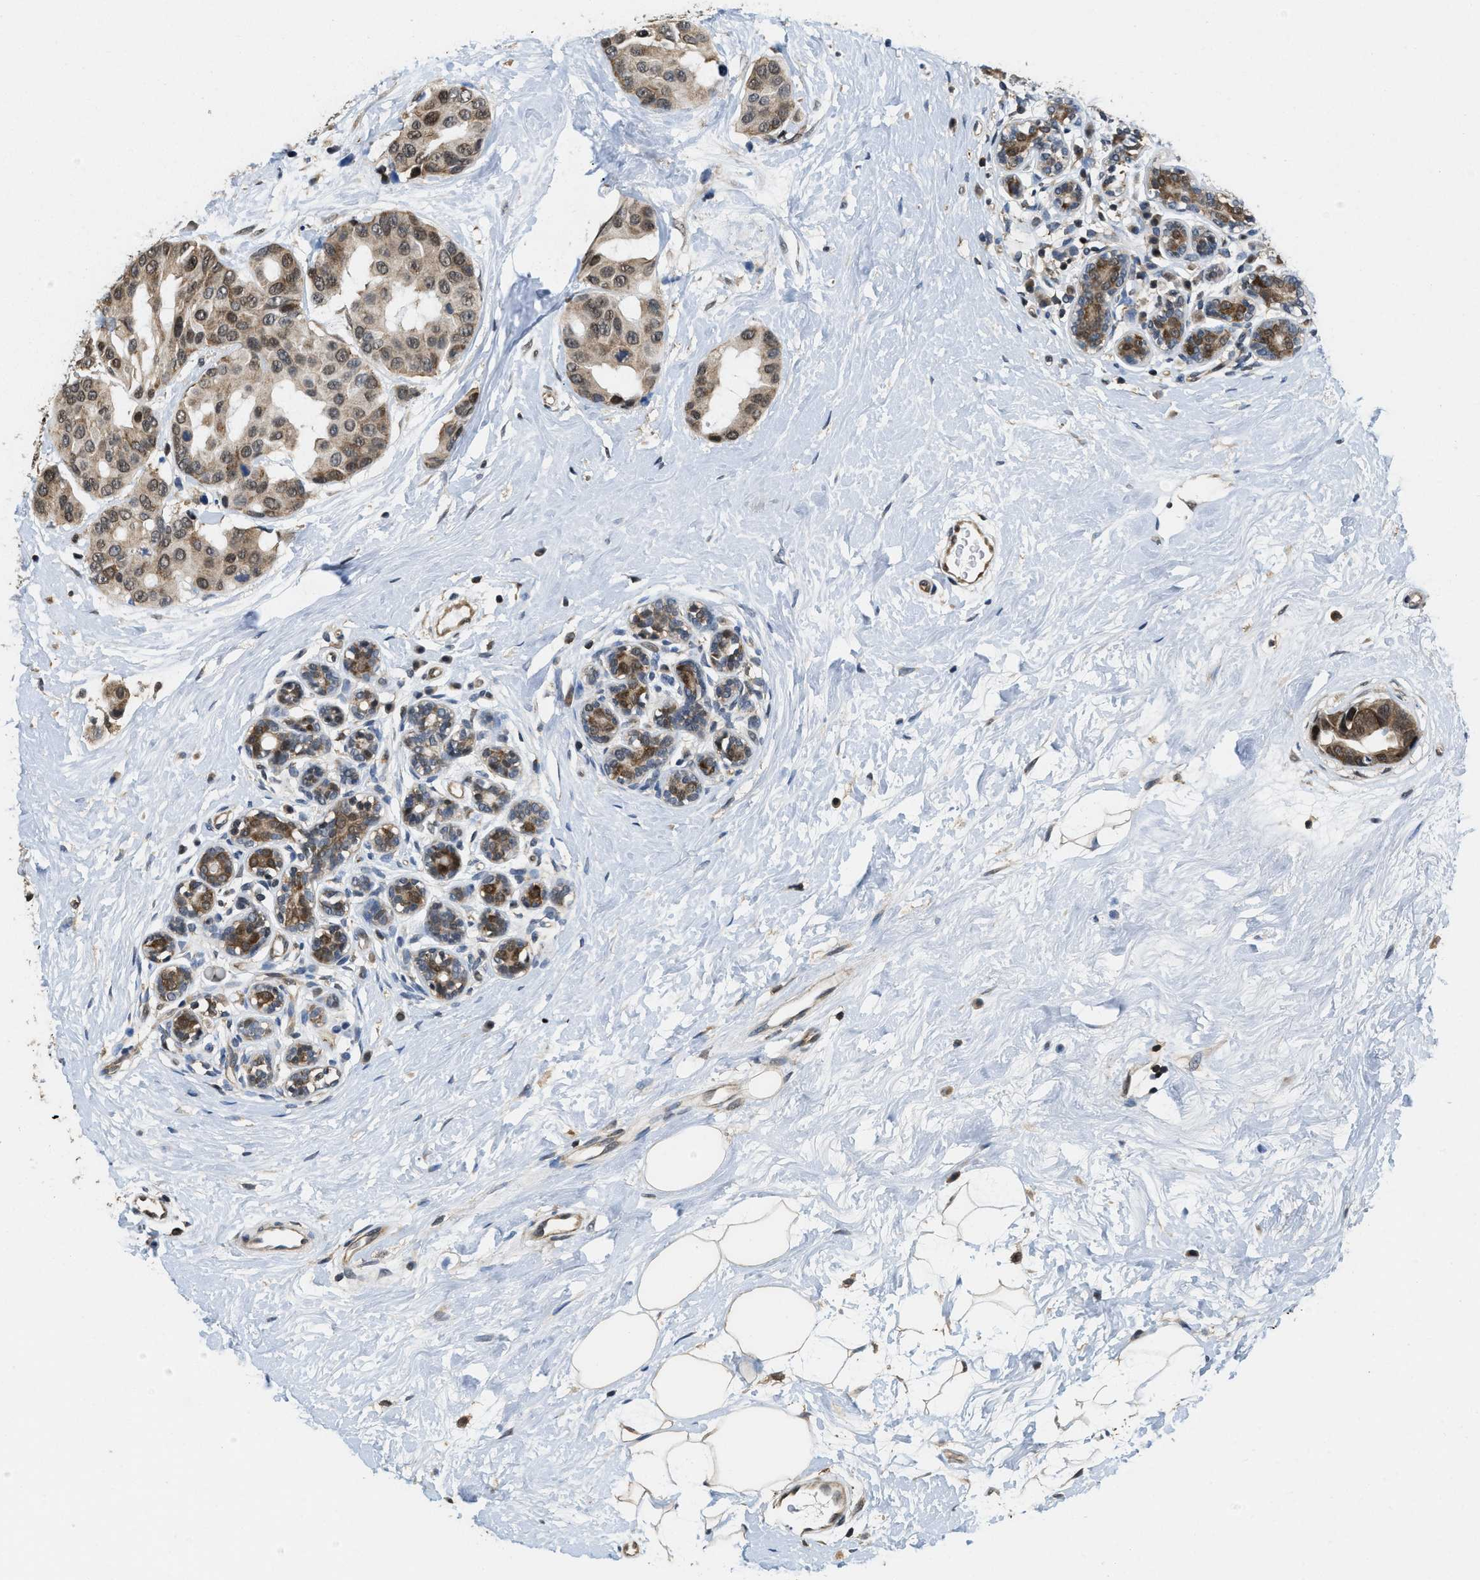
{"staining": {"intensity": "weak", "quantity": "25%-75%", "location": "cytoplasmic/membranous,nuclear"}, "tissue": "breast cancer", "cell_type": "Tumor cells", "image_type": "cancer", "snomed": [{"axis": "morphology", "description": "Normal tissue, NOS"}, {"axis": "morphology", "description": "Duct carcinoma"}, {"axis": "topography", "description": "Breast"}], "caption": "This image reveals immunohistochemistry staining of breast infiltrating ductal carcinoma, with low weak cytoplasmic/membranous and nuclear positivity in about 25%-75% of tumor cells.", "gene": "ATF7IP", "patient": {"sex": "female", "age": 39}}